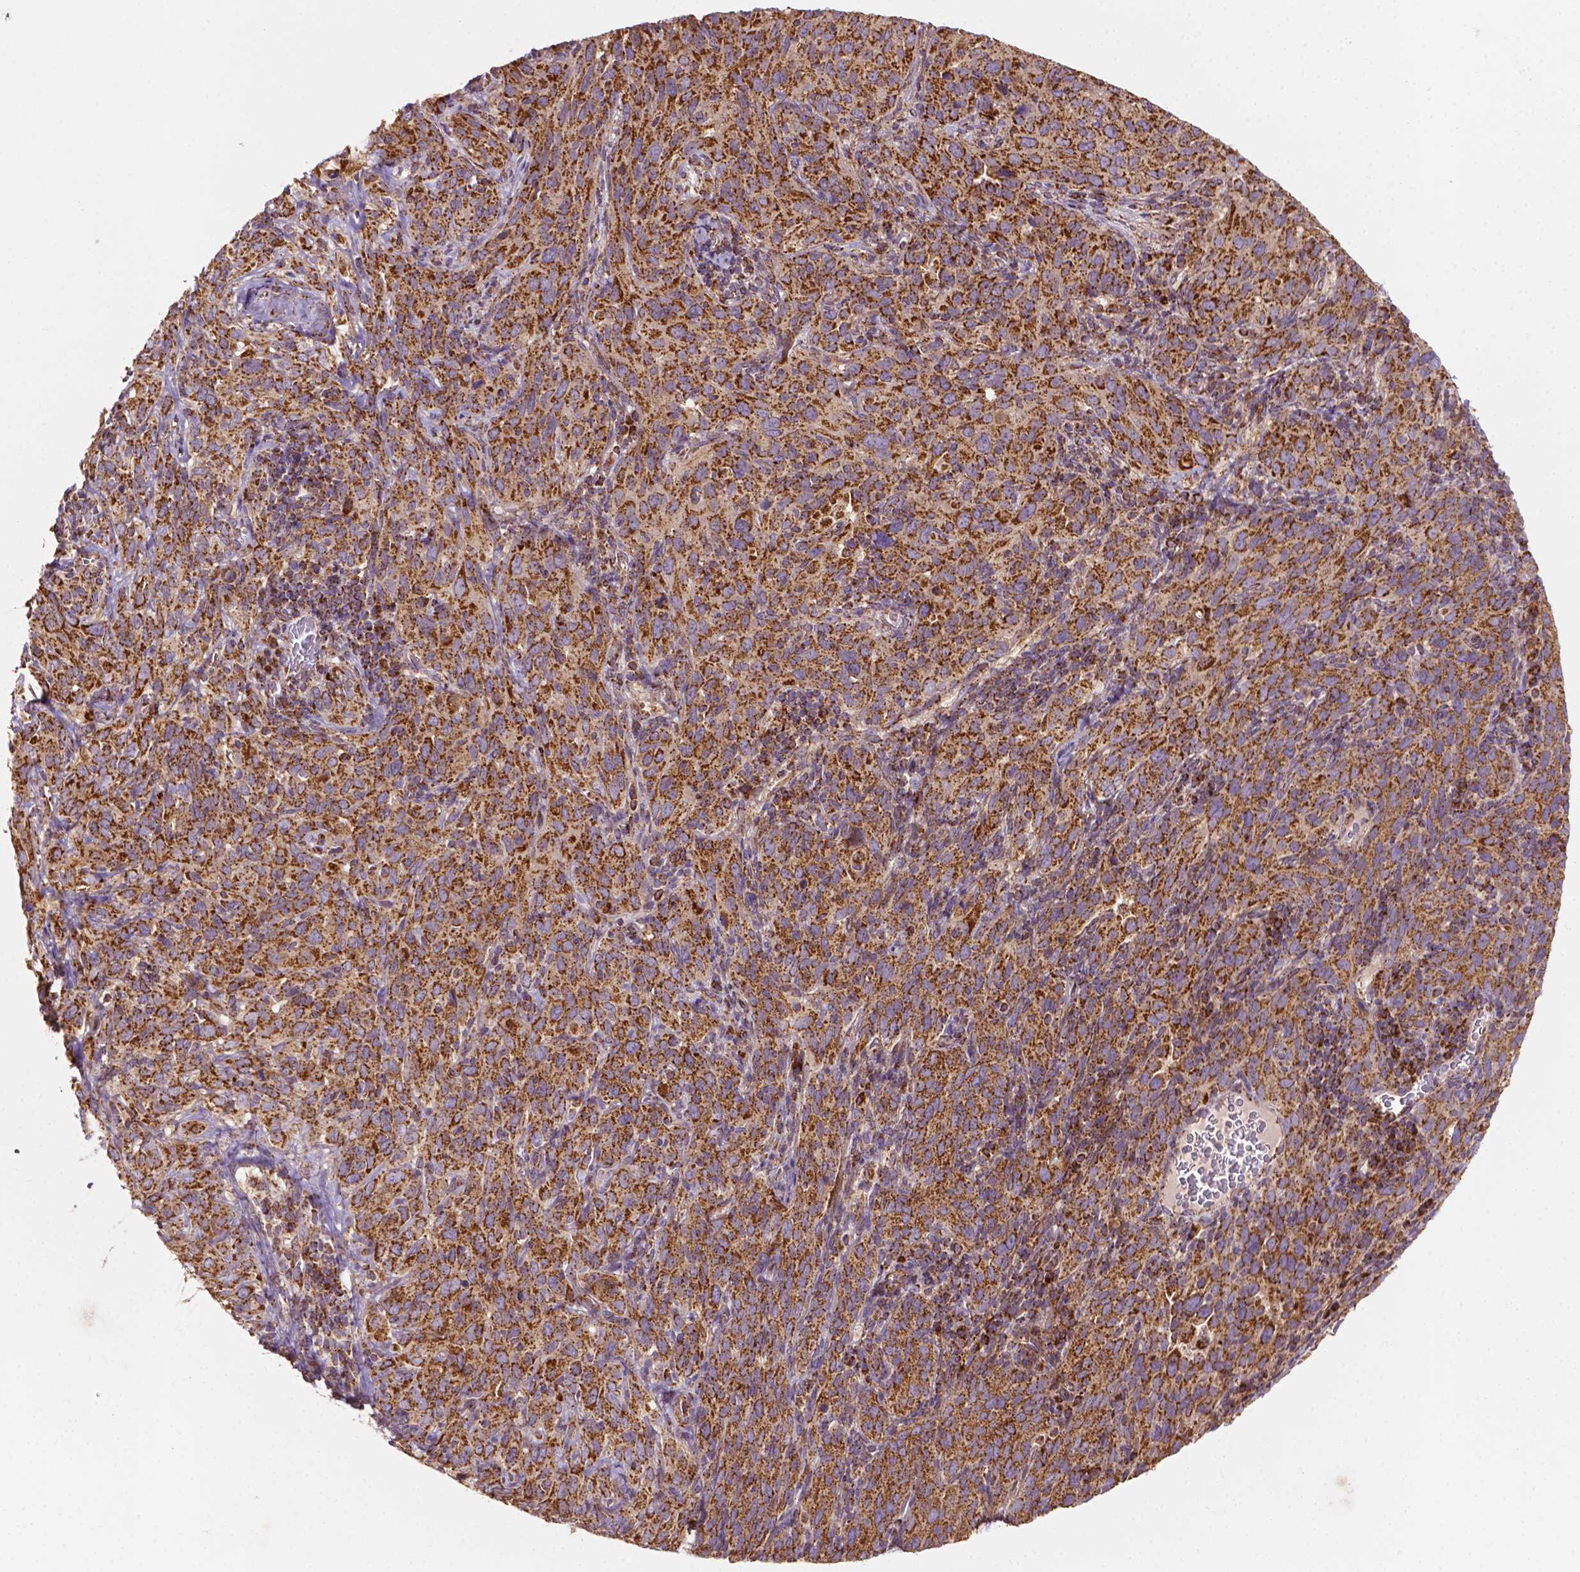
{"staining": {"intensity": "strong", "quantity": ">75%", "location": "cytoplasmic/membranous"}, "tissue": "cervical cancer", "cell_type": "Tumor cells", "image_type": "cancer", "snomed": [{"axis": "morphology", "description": "Normal tissue, NOS"}, {"axis": "morphology", "description": "Squamous cell carcinoma, NOS"}, {"axis": "topography", "description": "Cervix"}], "caption": "Tumor cells exhibit strong cytoplasmic/membranous expression in approximately >75% of cells in cervical cancer (squamous cell carcinoma).", "gene": "ILVBL", "patient": {"sex": "female", "age": 51}}